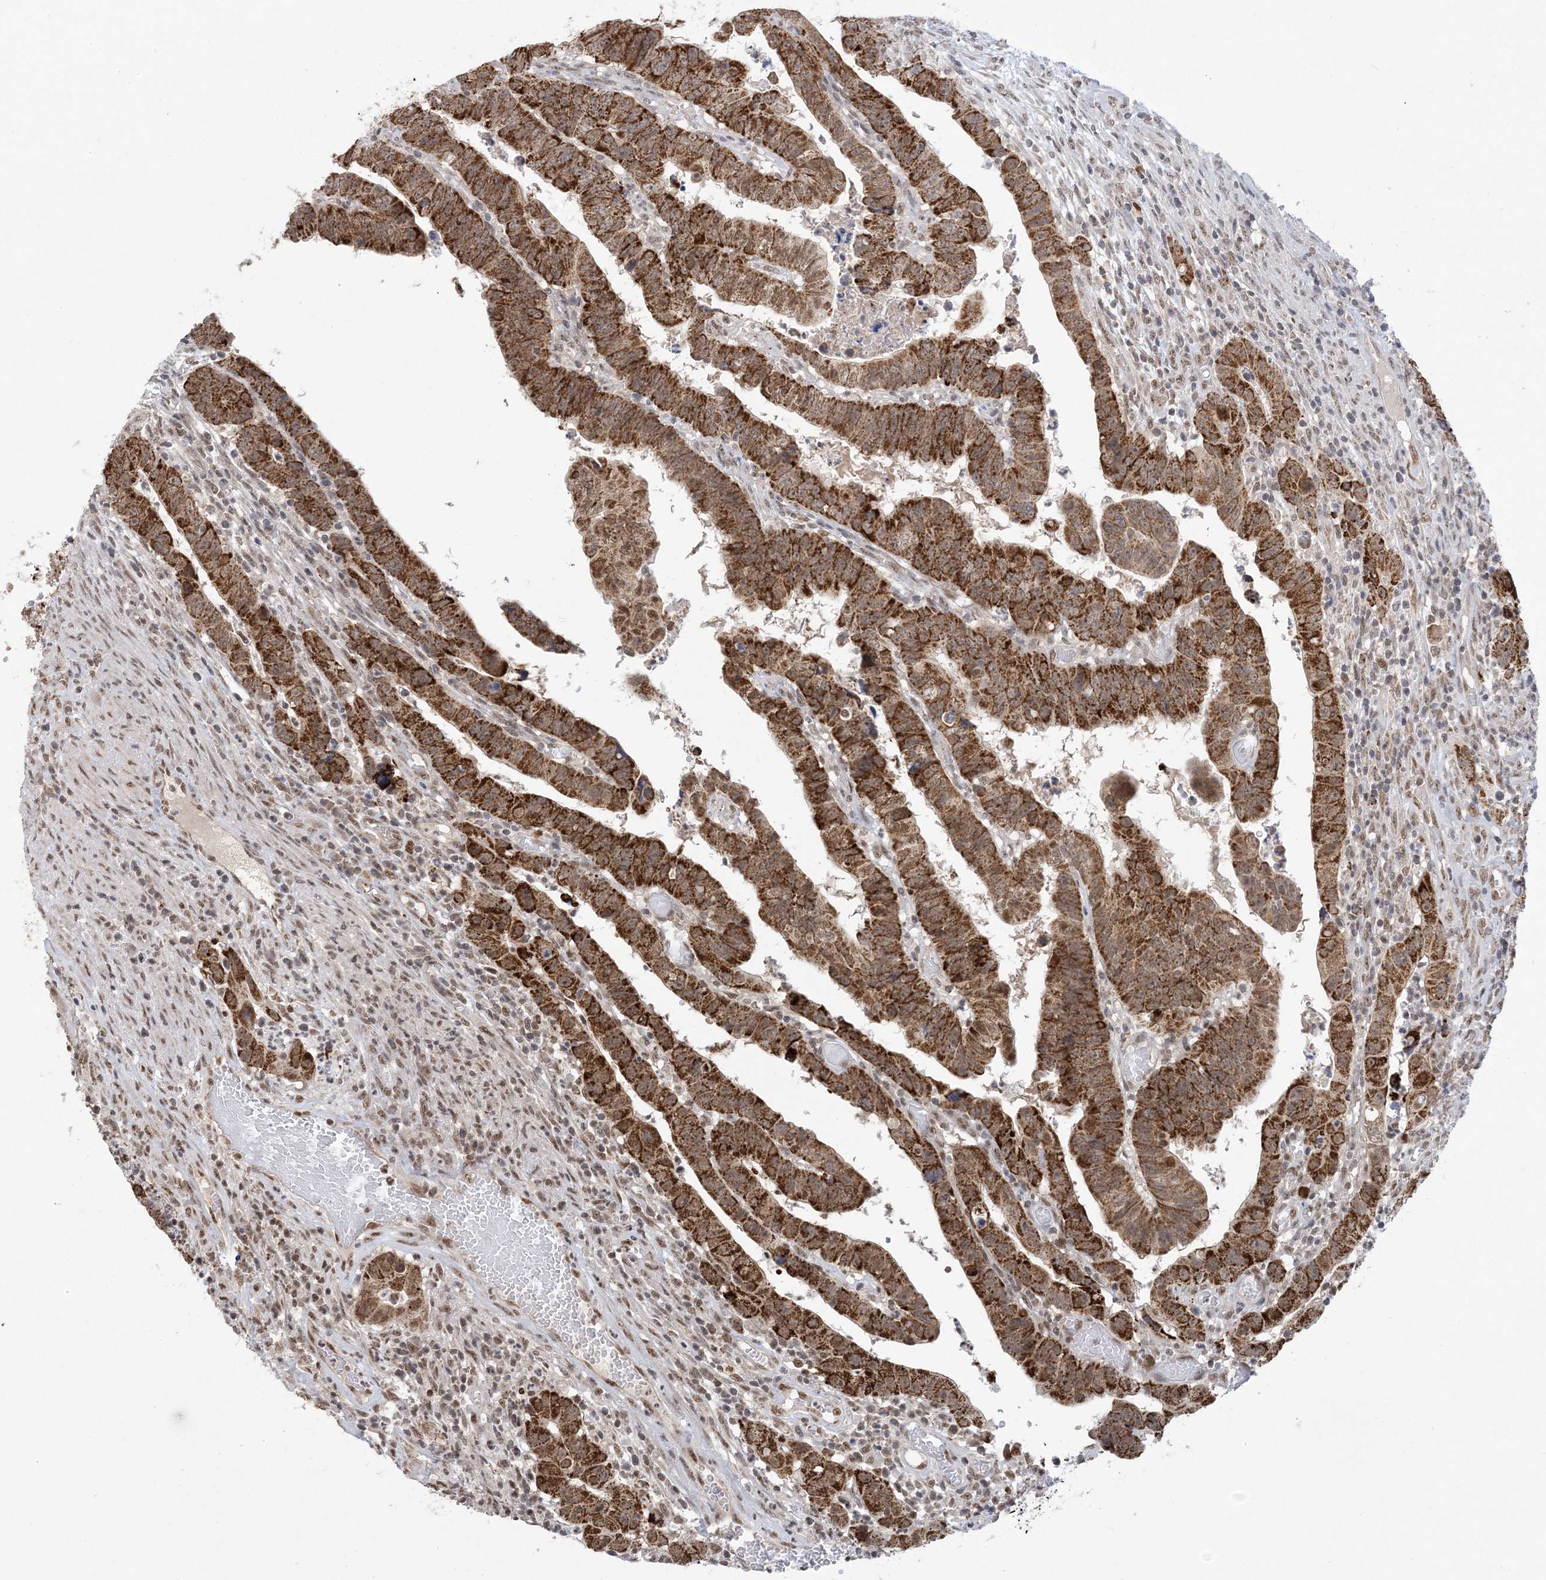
{"staining": {"intensity": "strong", "quantity": ">75%", "location": "cytoplasmic/membranous"}, "tissue": "colorectal cancer", "cell_type": "Tumor cells", "image_type": "cancer", "snomed": [{"axis": "morphology", "description": "Normal tissue, NOS"}, {"axis": "morphology", "description": "Adenocarcinoma, NOS"}, {"axis": "topography", "description": "Rectum"}], "caption": "A brown stain highlights strong cytoplasmic/membranous positivity of a protein in colorectal cancer (adenocarcinoma) tumor cells. (Brightfield microscopy of DAB IHC at high magnification).", "gene": "TRMT10C", "patient": {"sex": "female", "age": 65}}